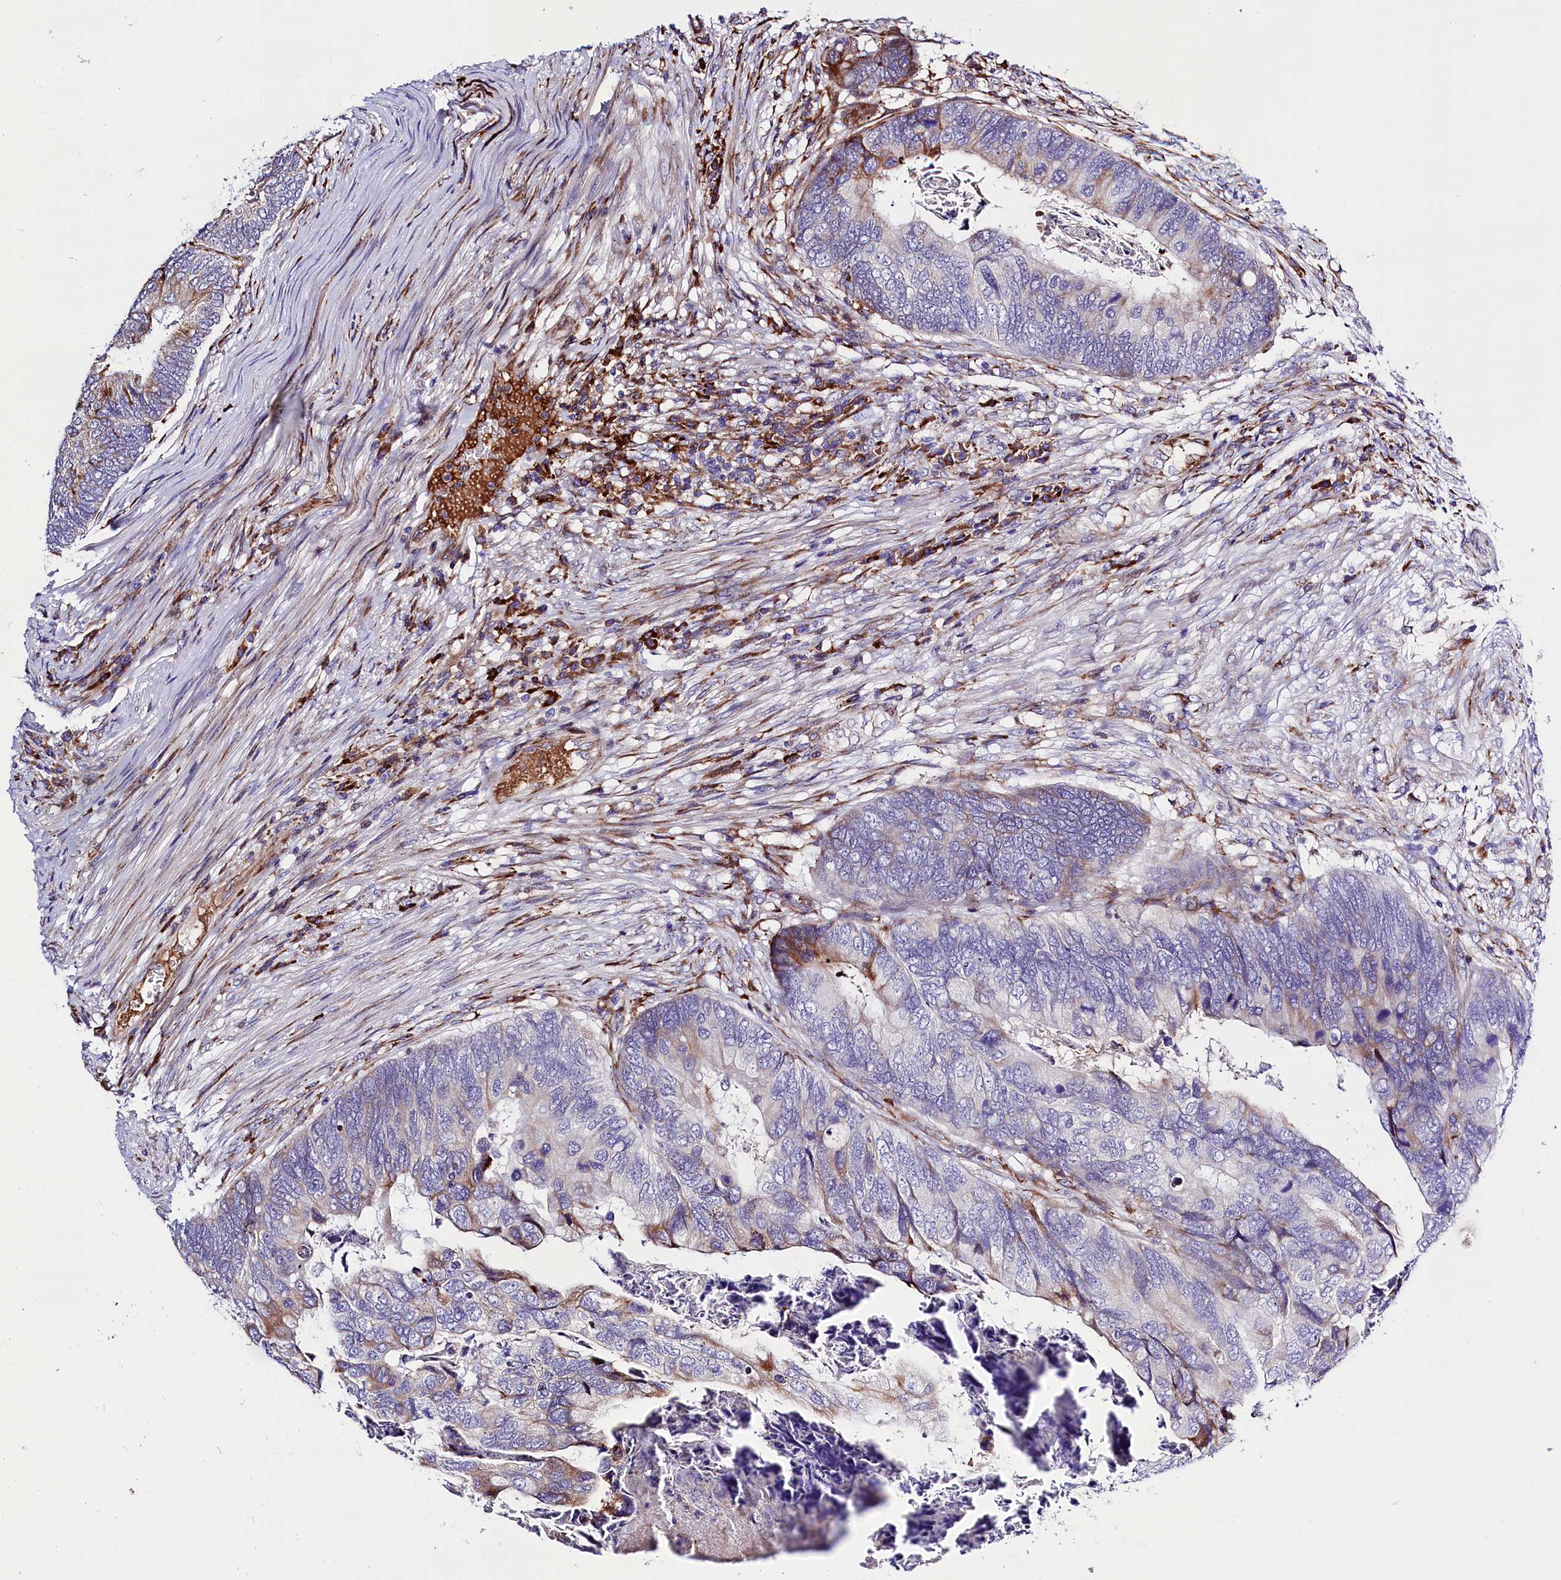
{"staining": {"intensity": "moderate", "quantity": "<25%", "location": "cytoplasmic/membranous"}, "tissue": "colorectal cancer", "cell_type": "Tumor cells", "image_type": "cancer", "snomed": [{"axis": "morphology", "description": "Adenocarcinoma, NOS"}, {"axis": "topography", "description": "Colon"}], "caption": "A histopathology image showing moderate cytoplasmic/membranous positivity in about <25% of tumor cells in colorectal cancer (adenocarcinoma), as visualized by brown immunohistochemical staining.", "gene": "CMTR2", "patient": {"sex": "female", "age": 67}}